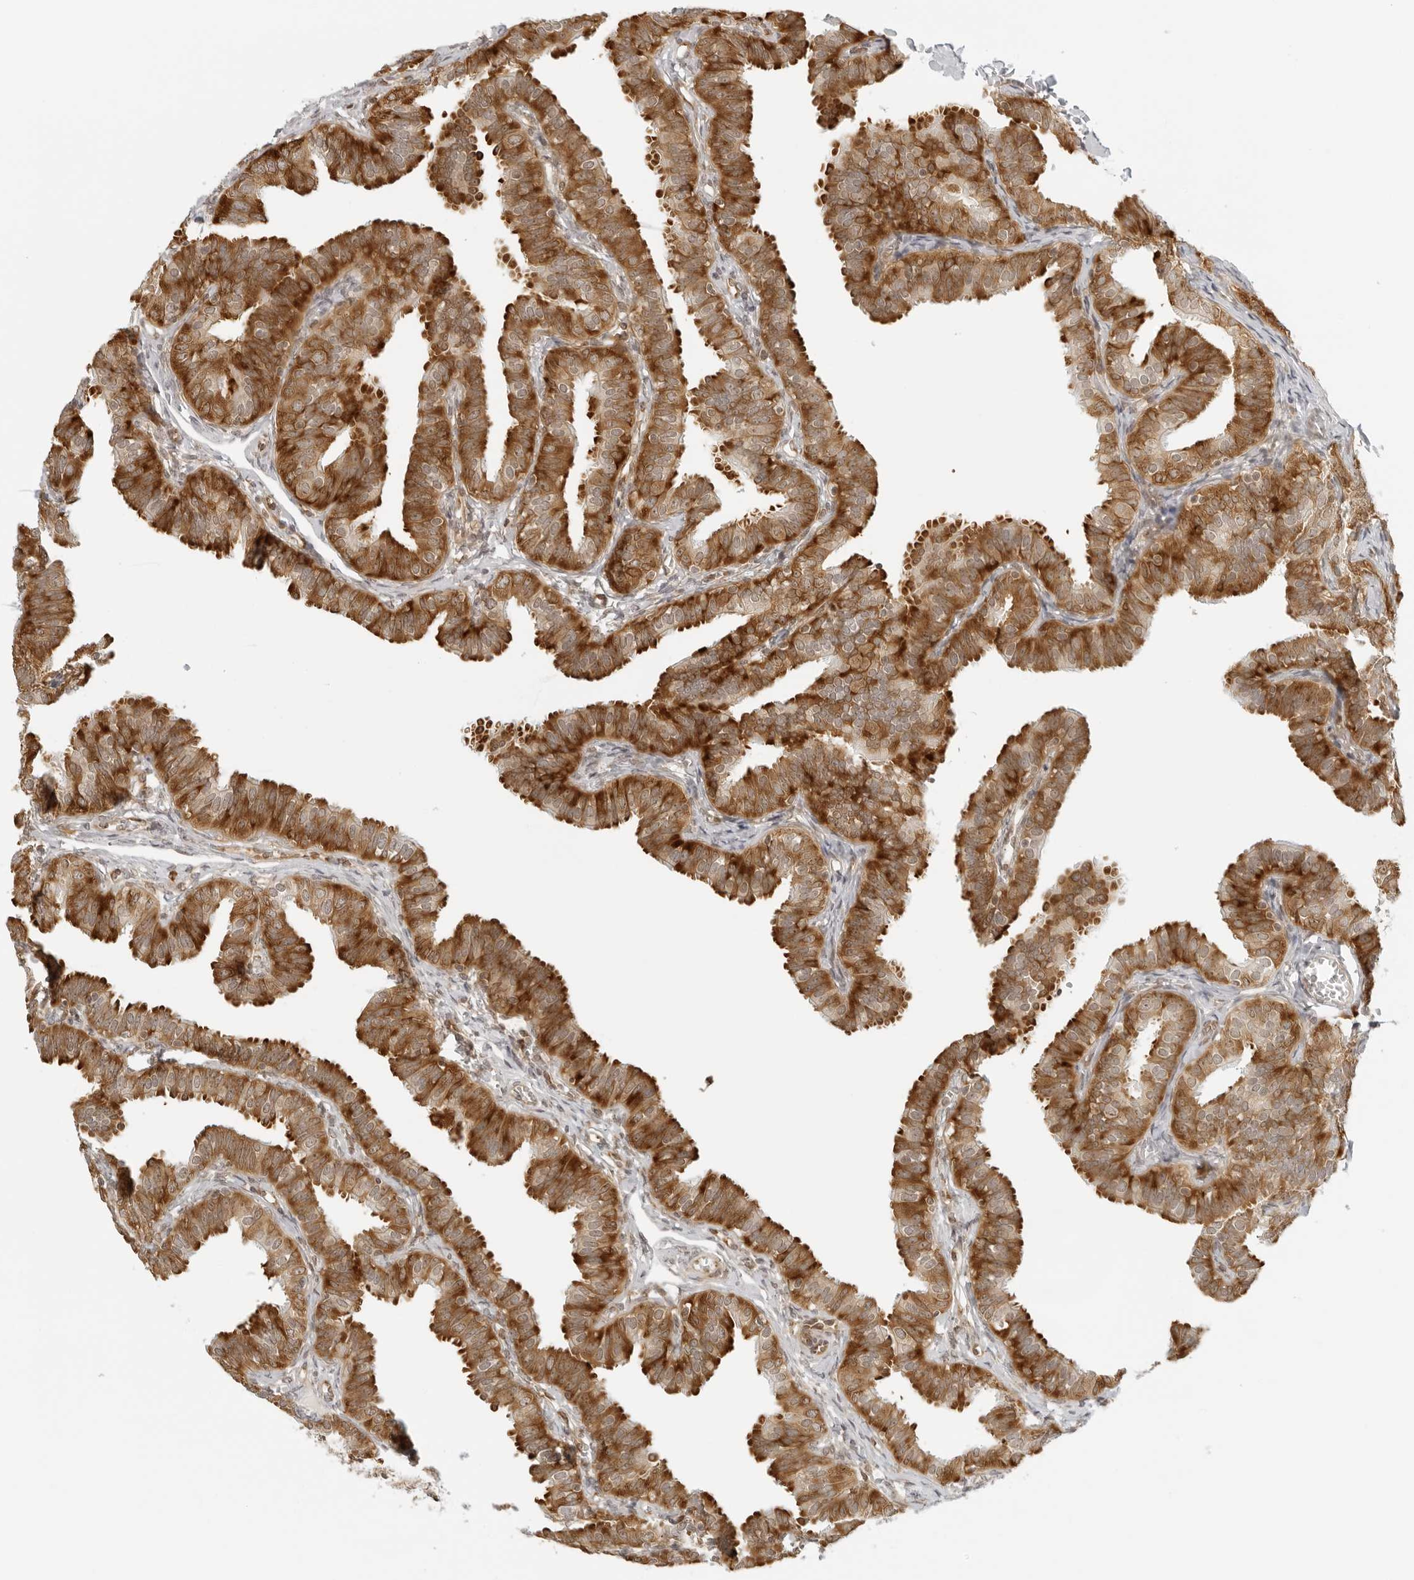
{"staining": {"intensity": "strong", "quantity": ">75%", "location": "cytoplasmic/membranous"}, "tissue": "fallopian tube", "cell_type": "Glandular cells", "image_type": "normal", "snomed": [{"axis": "morphology", "description": "Normal tissue, NOS"}, {"axis": "topography", "description": "Fallopian tube"}], "caption": "Immunohistochemical staining of normal fallopian tube shows strong cytoplasmic/membranous protein positivity in approximately >75% of glandular cells.", "gene": "EIF4G1", "patient": {"sex": "female", "age": 35}}